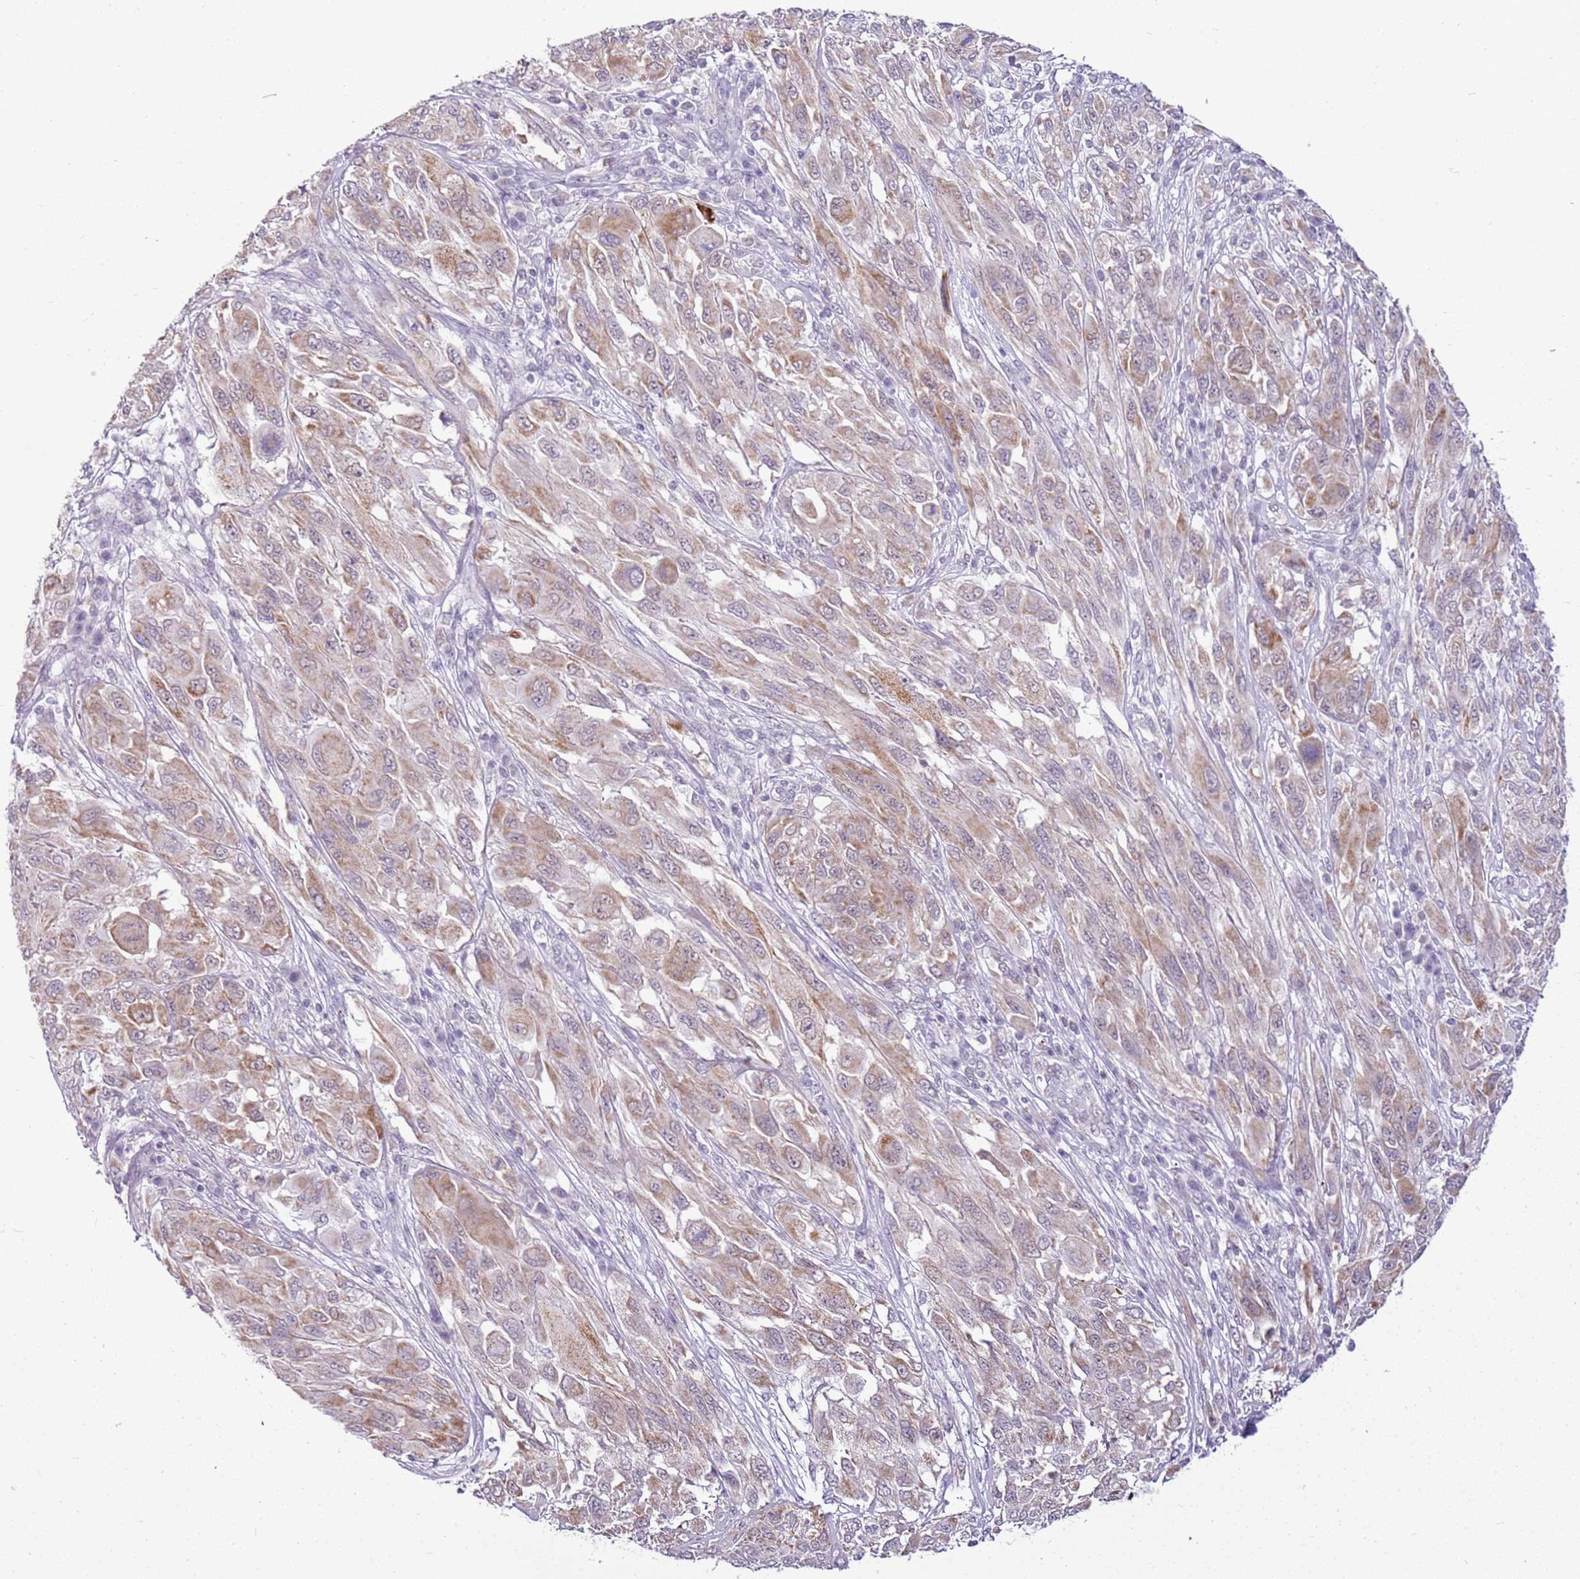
{"staining": {"intensity": "weak", "quantity": "25%-75%", "location": "cytoplasmic/membranous"}, "tissue": "melanoma", "cell_type": "Tumor cells", "image_type": "cancer", "snomed": [{"axis": "morphology", "description": "Malignant melanoma, NOS"}, {"axis": "topography", "description": "Skin"}], "caption": "IHC (DAB) staining of human melanoma displays weak cytoplasmic/membranous protein expression in about 25%-75% of tumor cells.", "gene": "SMIM4", "patient": {"sex": "female", "age": 91}}